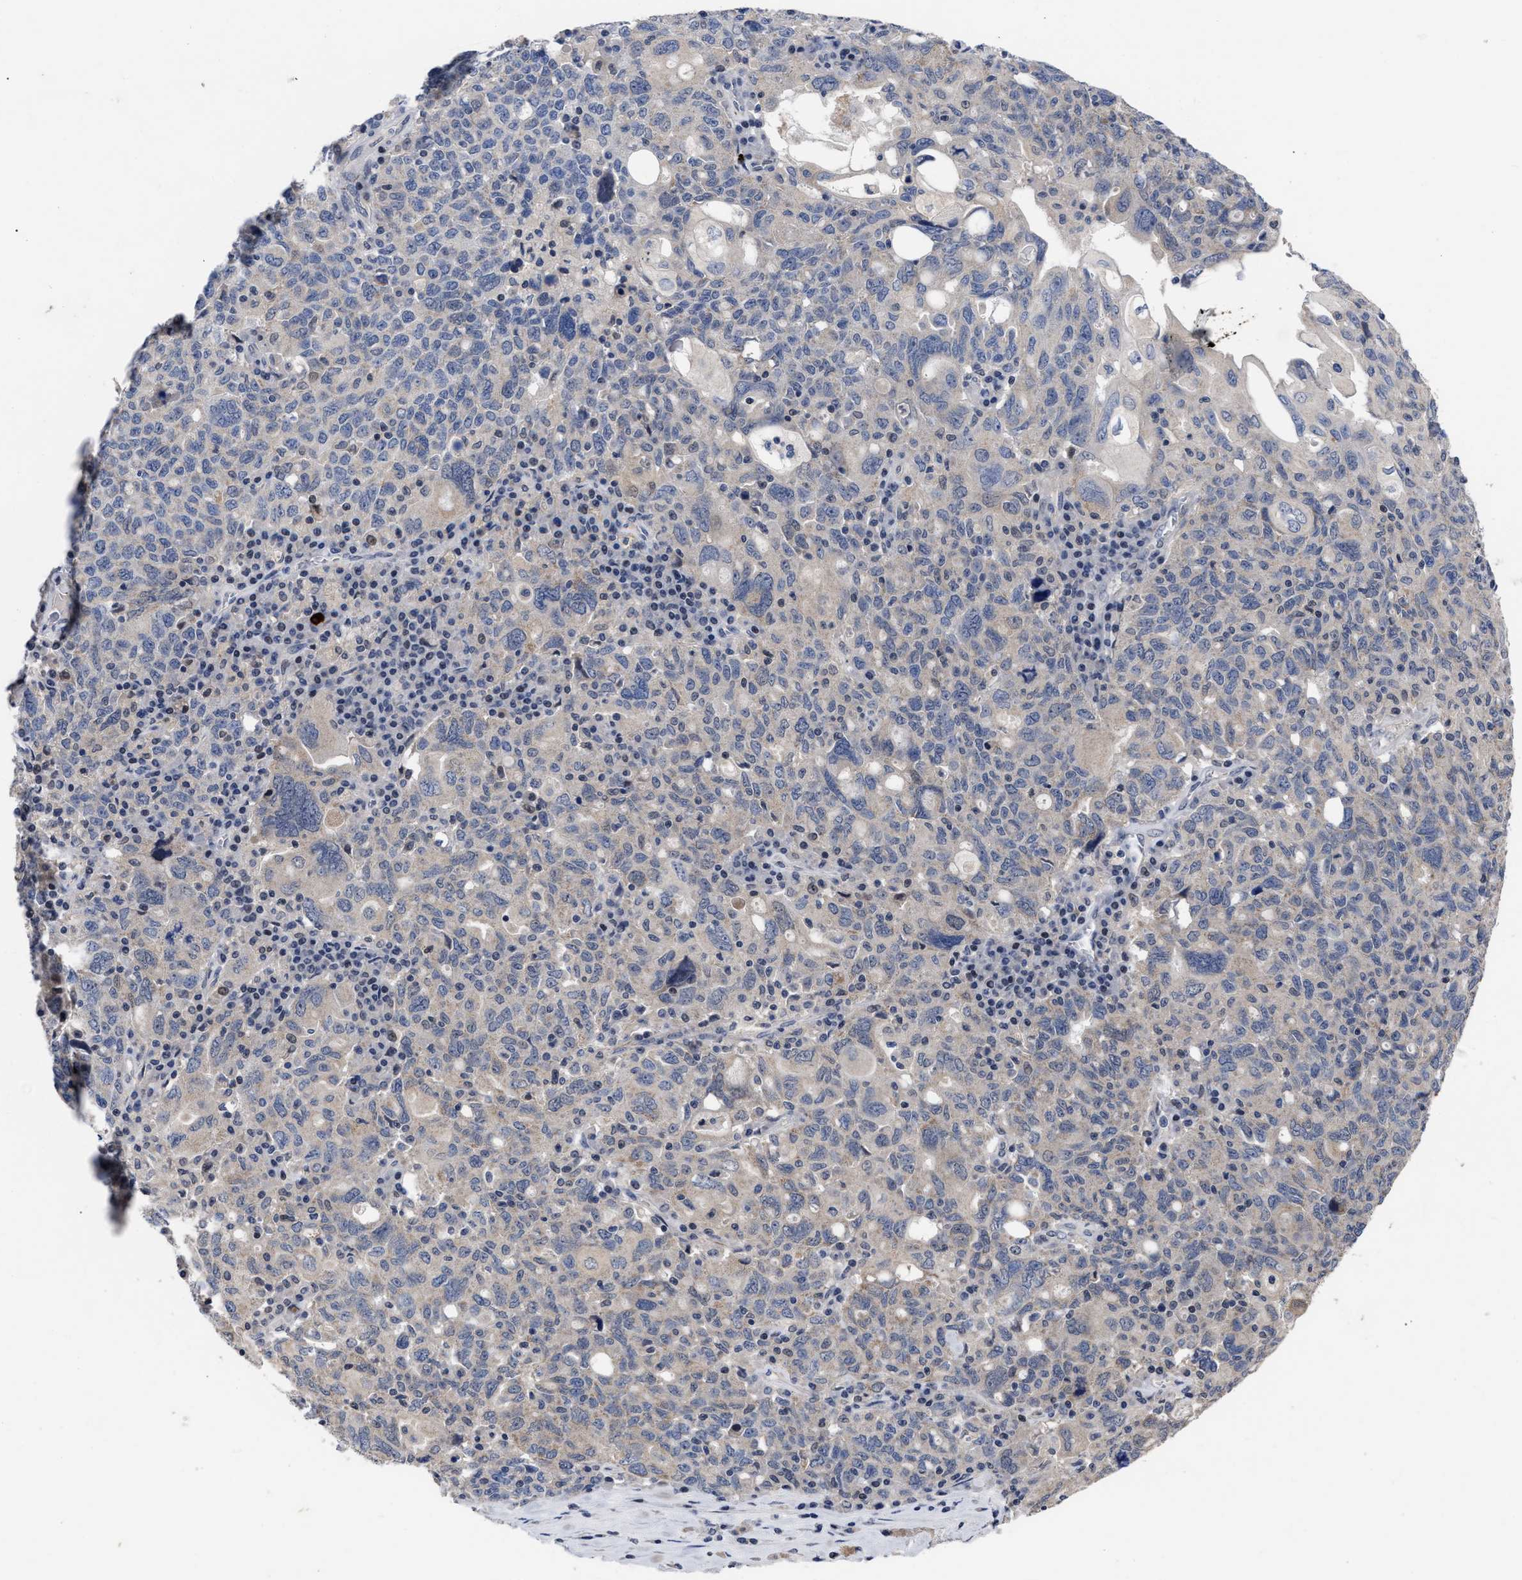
{"staining": {"intensity": "negative", "quantity": "none", "location": "none"}, "tissue": "ovarian cancer", "cell_type": "Tumor cells", "image_type": "cancer", "snomed": [{"axis": "morphology", "description": "Carcinoma, endometroid"}, {"axis": "topography", "description": "Ovary"}], "caption": "Tumor cells show no significant positivity in endometroid carcinoma (ovarian).", "gene": "CCN5", "patient": {"sex": "female", "age": 62}}